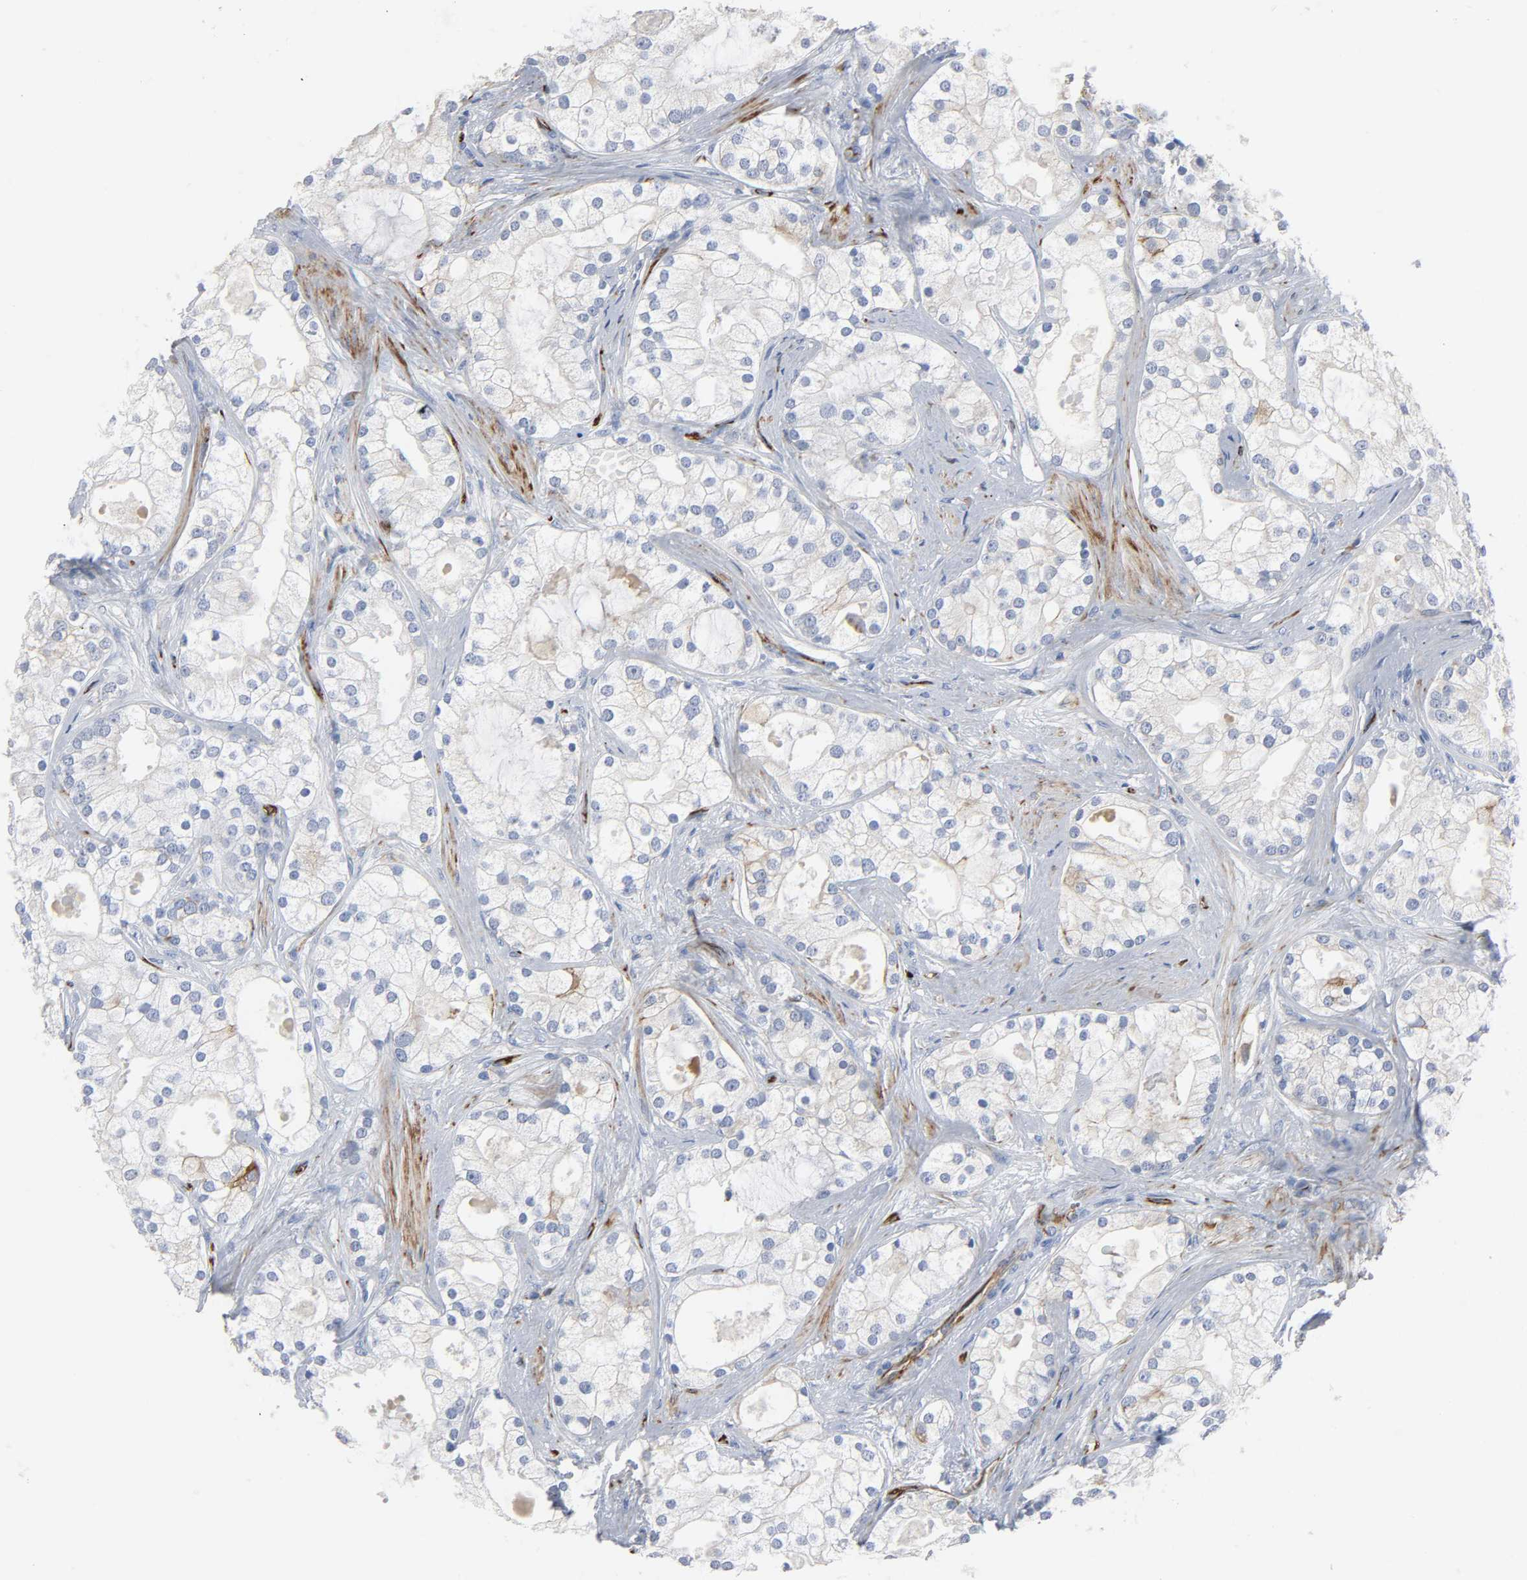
{"staining": {"intensity": "weak", "quantity": "<25%", "location": "cytoplasmic/membranous"}, "tissue": "prostate cancer", "cell_type": "Tumor cells", "image_type": "cancer", "snomed": [{"axis": "morphology", "description": "Adenocarcinoma, Low grade"}, {"axis": "topography", "description": "Prostate"}], "caption": "Tumor cells are negative for brown protein staining in prostate low-grade adenocarcinoma. The staining is performed using DAB (3,3'-diaminobenzidine) brown chromogen with nuclei counter-stained in using hematoxylin.", "gene": "PECAM1", "patient": {"sex": "male", "age": 58}}